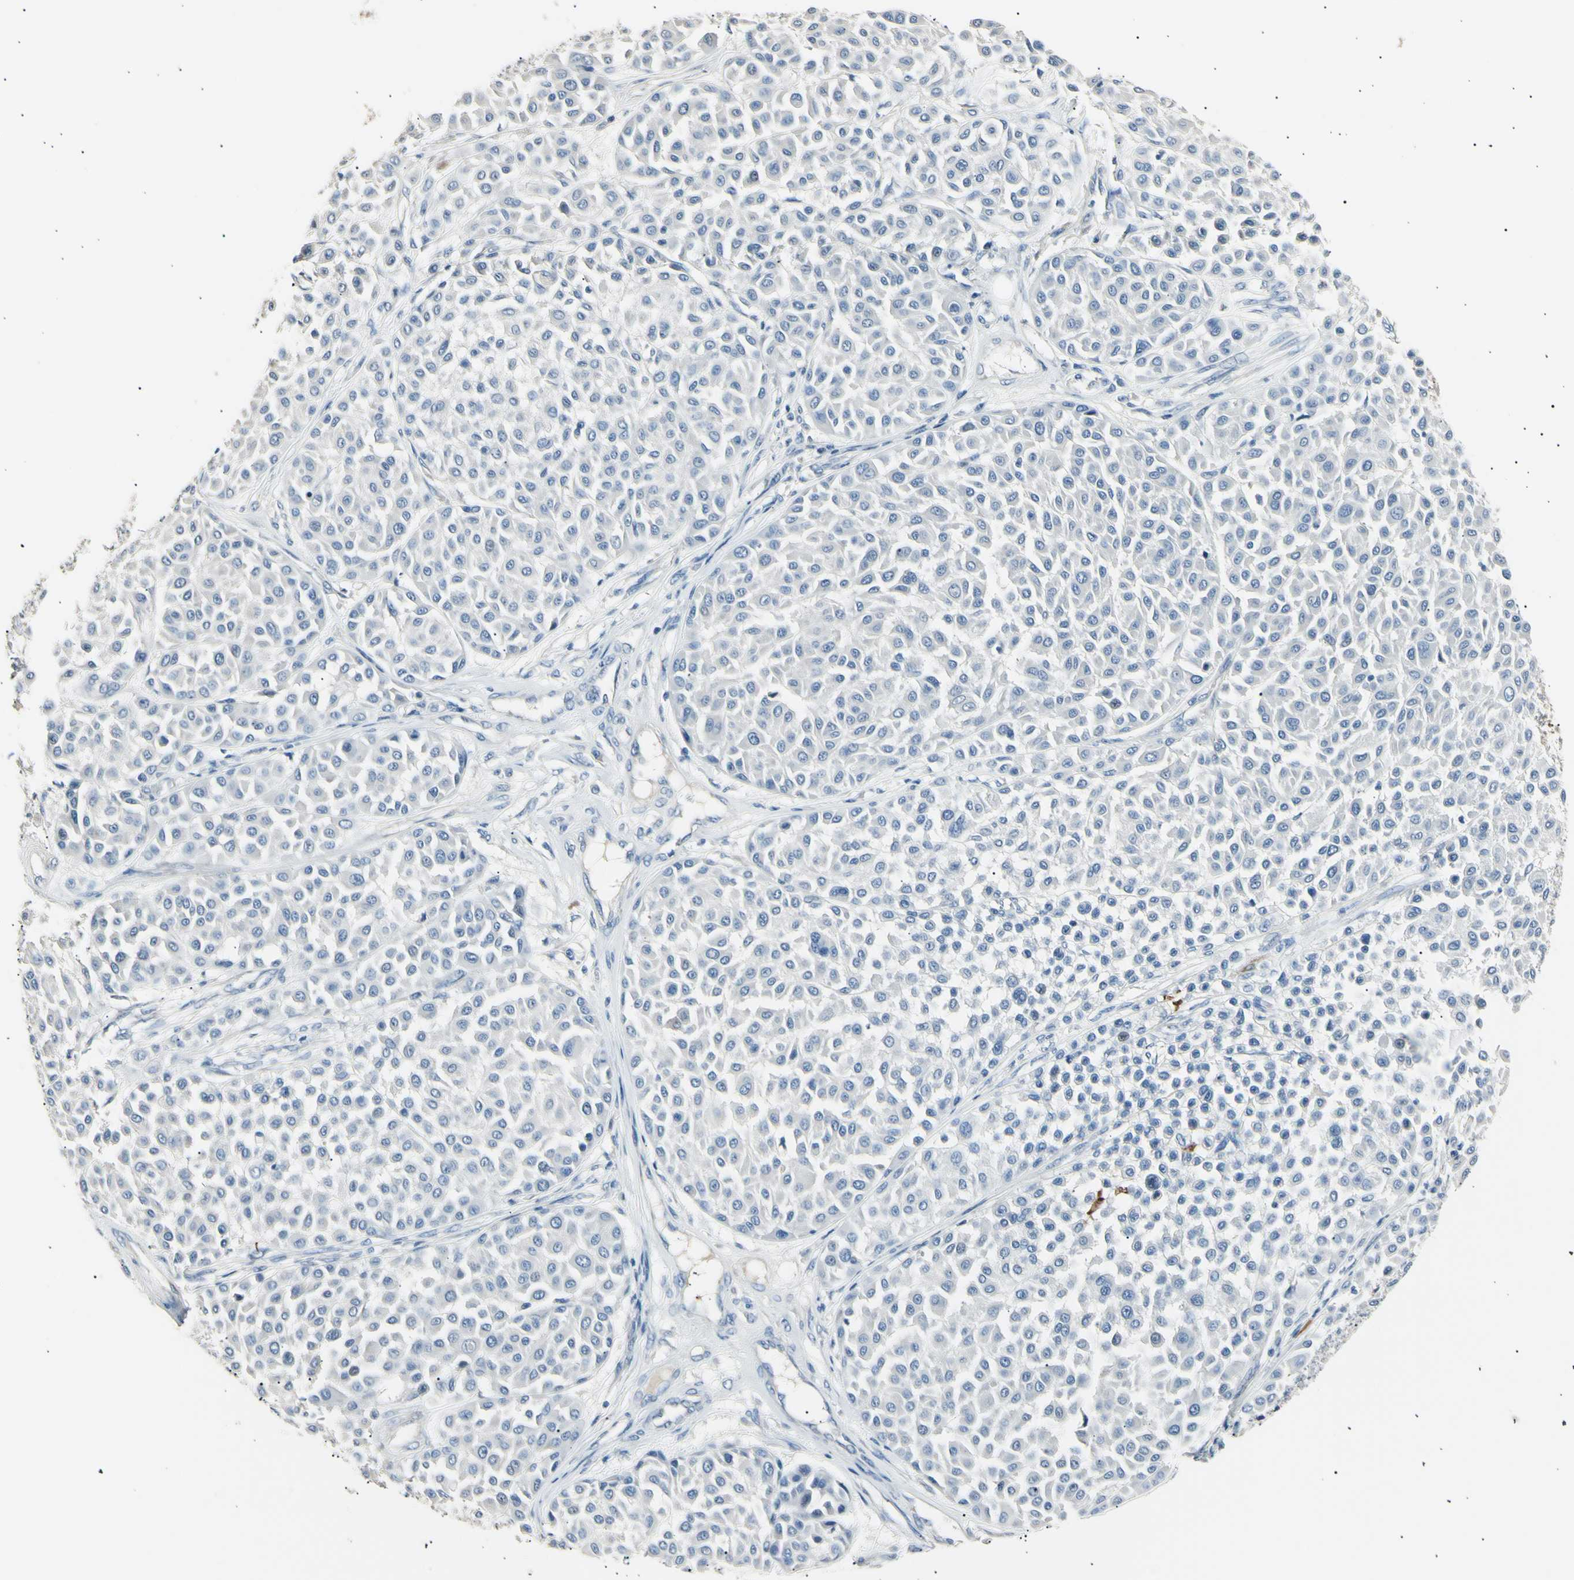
{"staining": {"intensity": "negative", "quantity": "none", "location": "none"}, "tissue": "melanoma", "cell_type": "Tumor cells", "image_type": "cancer", "snomed": [{"axis": "morphology", "description": "Malignant melanoma, Metastatic site"}, {"axis": "topography", "description": "Soft tissue"}], "caption": "Tumor cells are negative for protein expression in human malignant melanoma (metastatic site).", "gene": "LDLR", "patient": {"sex": "male", "age": 41}}